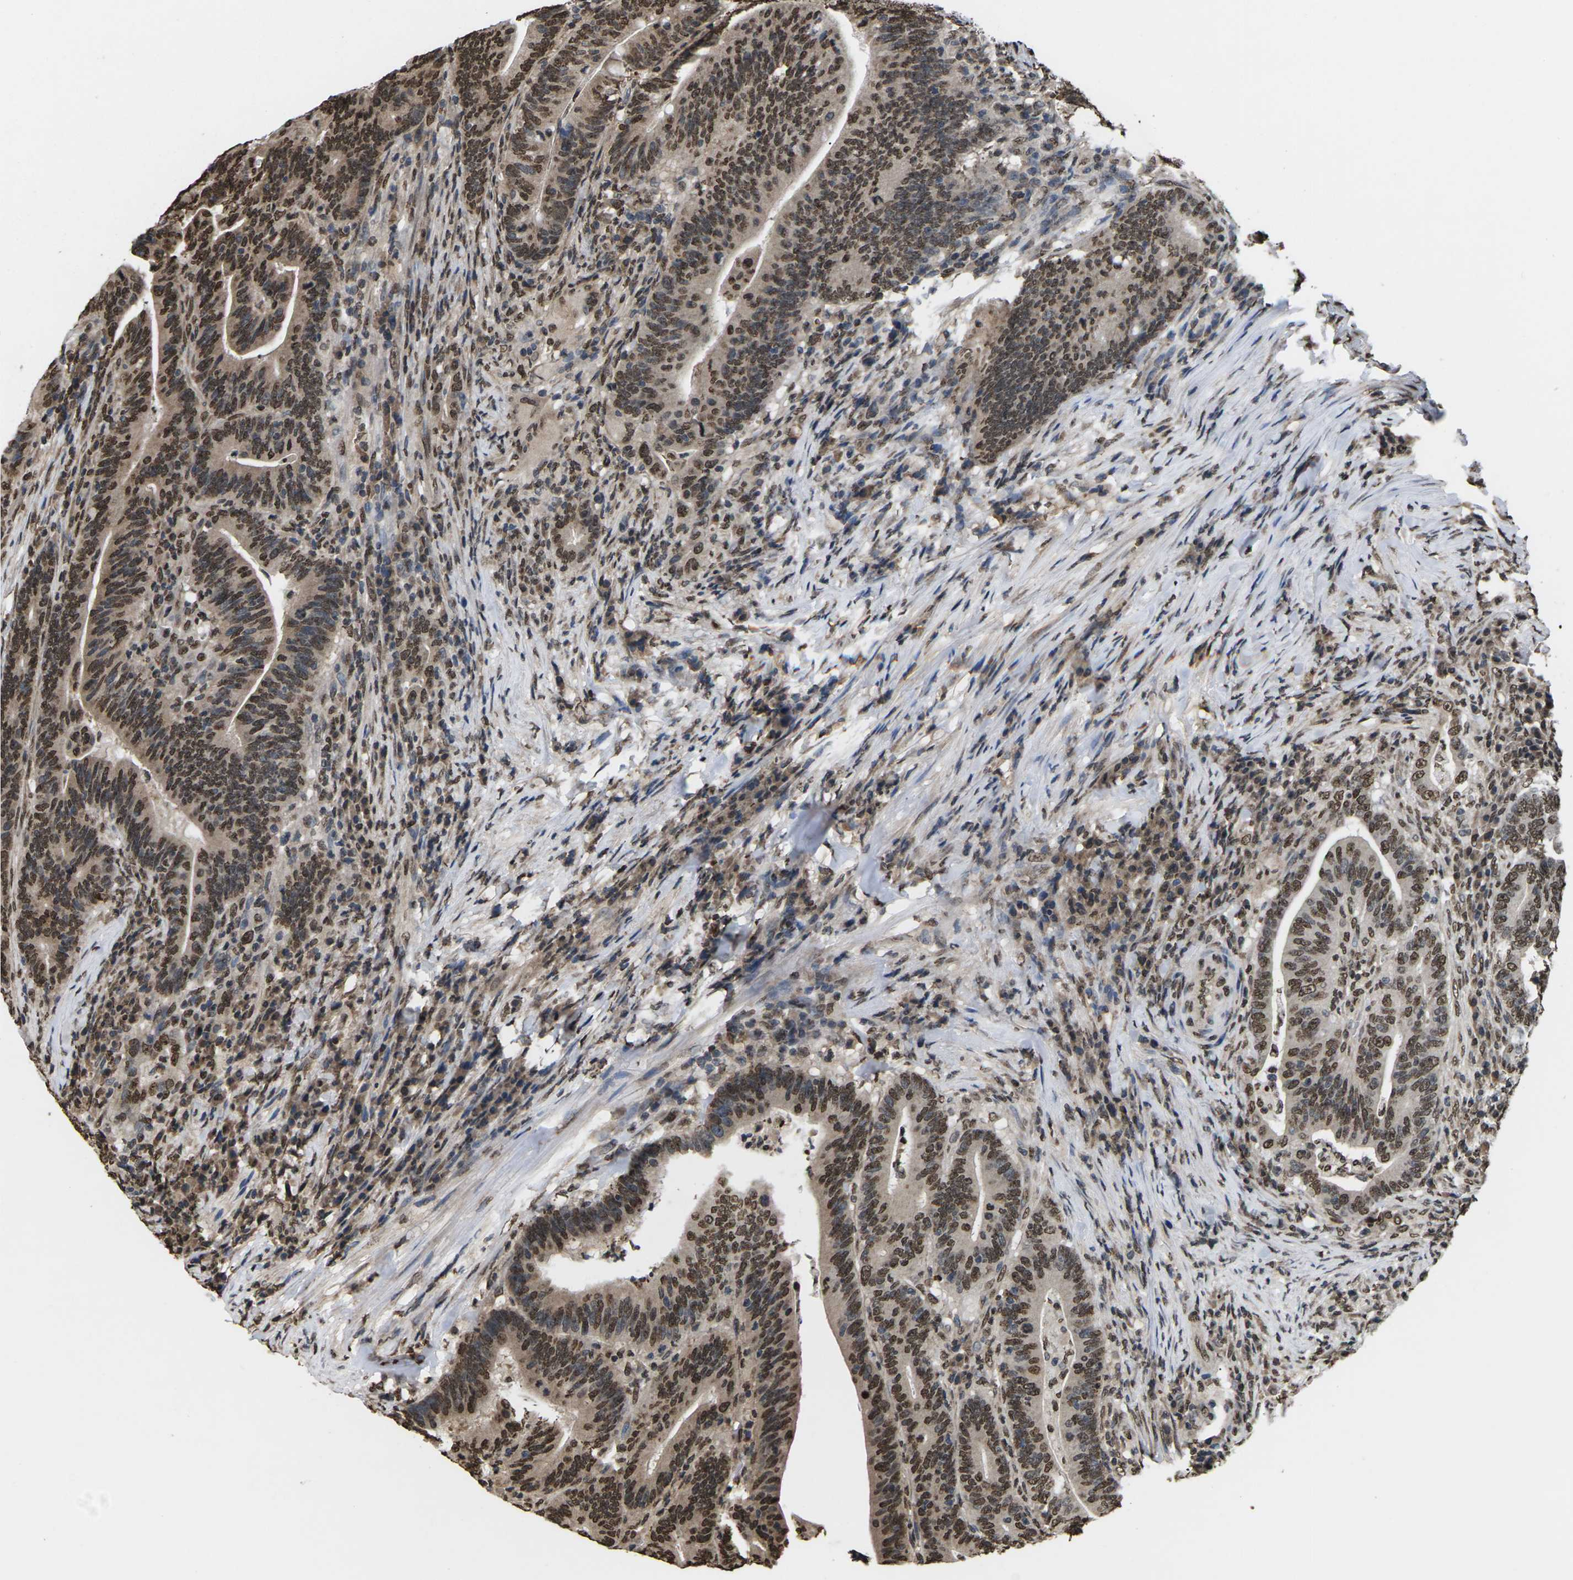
{"staining": {"intensity": "strong", "quantity": ">75%", "location": "nuclear"}, "tissue": "colorectal cancer", "cell_type": "Tumor cells", "image_type": "cancer", "snomed": [{"axis": "morphology", "description": "Normal tissue, NOS"}, {"axis": "morphology", "description": "Adenocarcinoma, NOS"}, {"axis": "topography", "description": "Colon"}], "caption": "A high amount of strong nuclear positivity is identified in about >75% of tumor cells in colorectal cancer (adenocarcinoma) tissue.", "gene": "EMSY", "patient": {"sex": "female", "age": 66}}